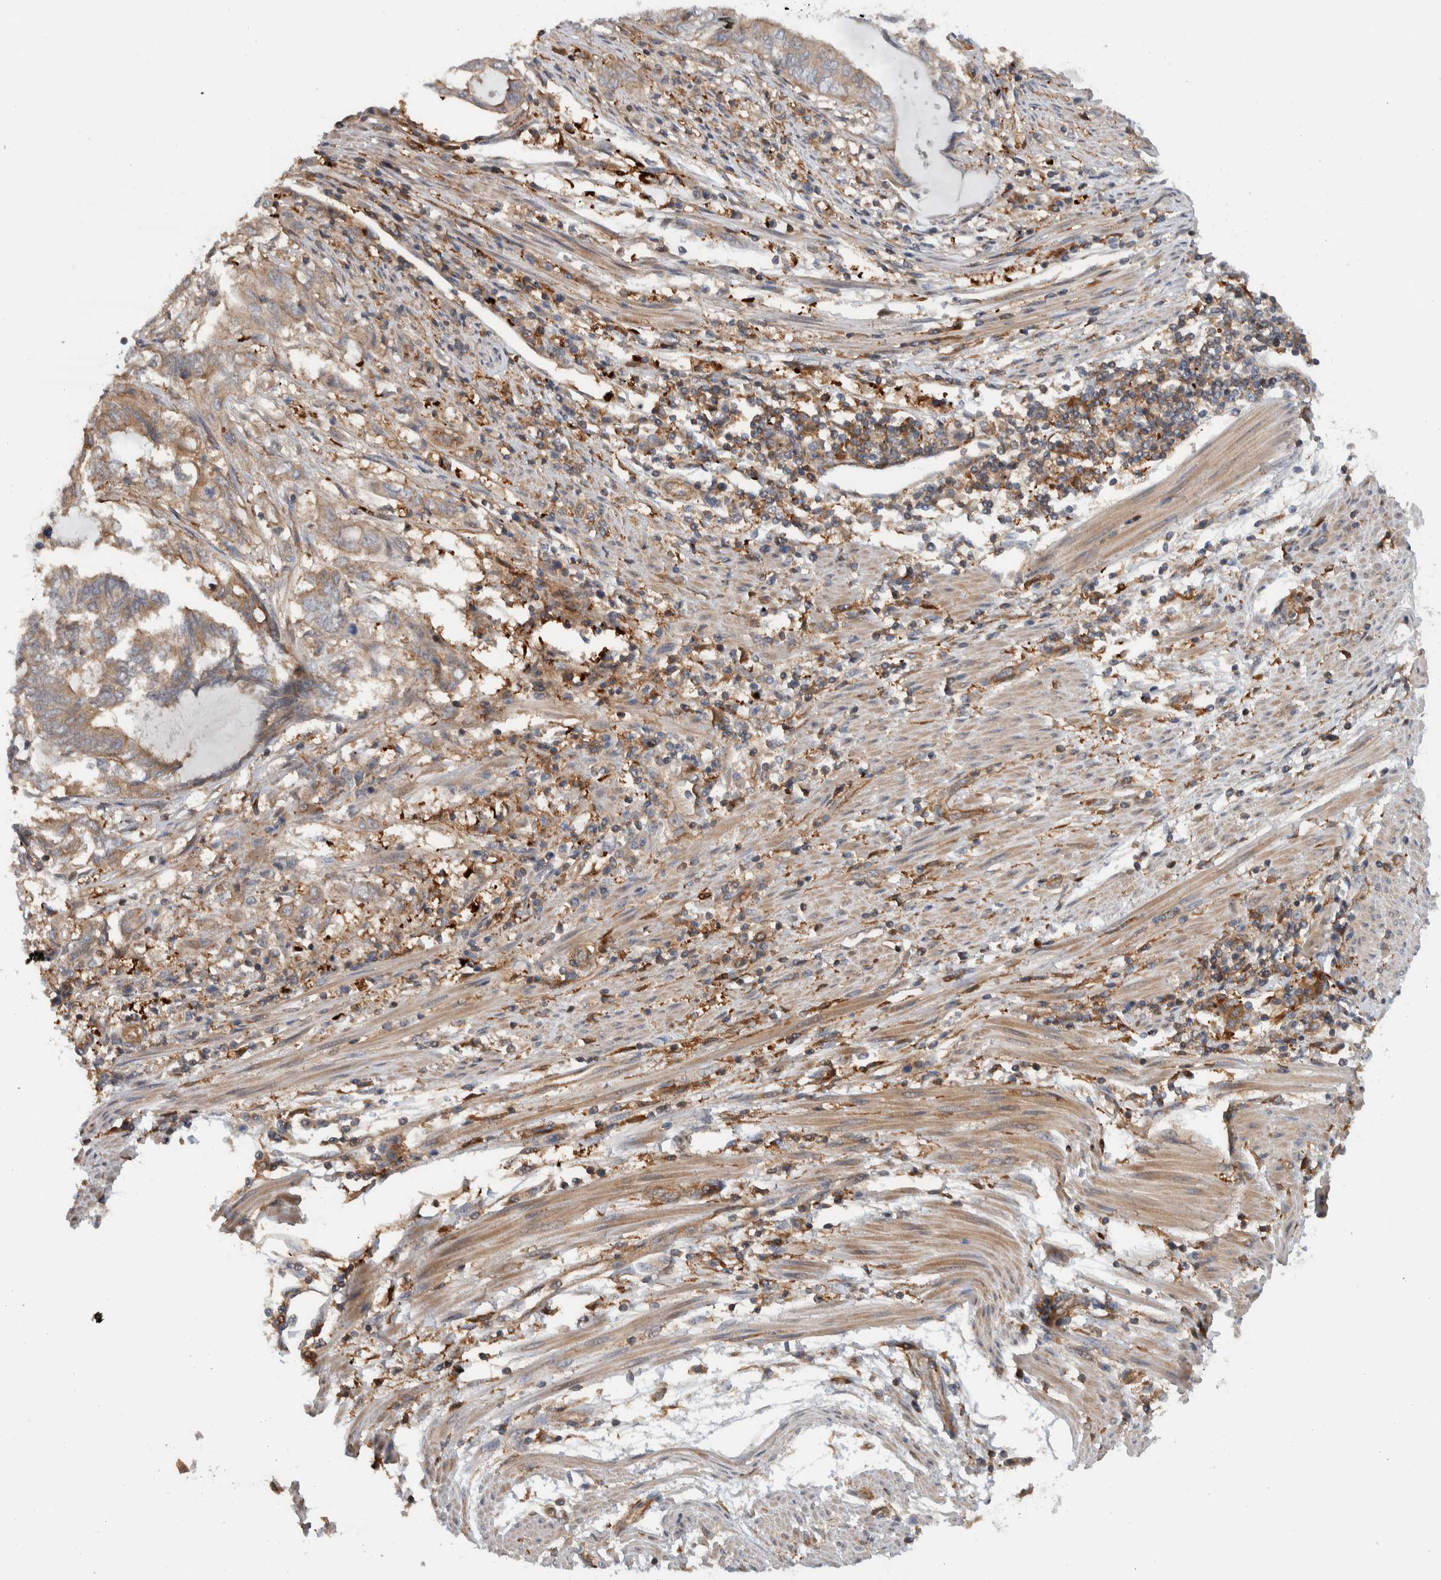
{"staining": {"intensity": "weak", "quantity": ">75%", "location": "cytoplasmic/membranous"}, "tissue": "endometrial cancer", "cell_type": "Tumor cells", "image_type": "cancer", "snomed": [{"axis": "morphology", "description": "Adenocarcinoma, NOS"}, {"axis": "topography", "description": "Uterus"}, {"axis": "topography", "description": "Endometrium"}], "caption": "Protein expression analysis of human adenocarcinoma (endometrial) reveals weak cytoplasmic/membranous positivity in about >75% of tumor cells.", "gene": "MPRIP", "patient": {"sex": "female", "age": 70}}